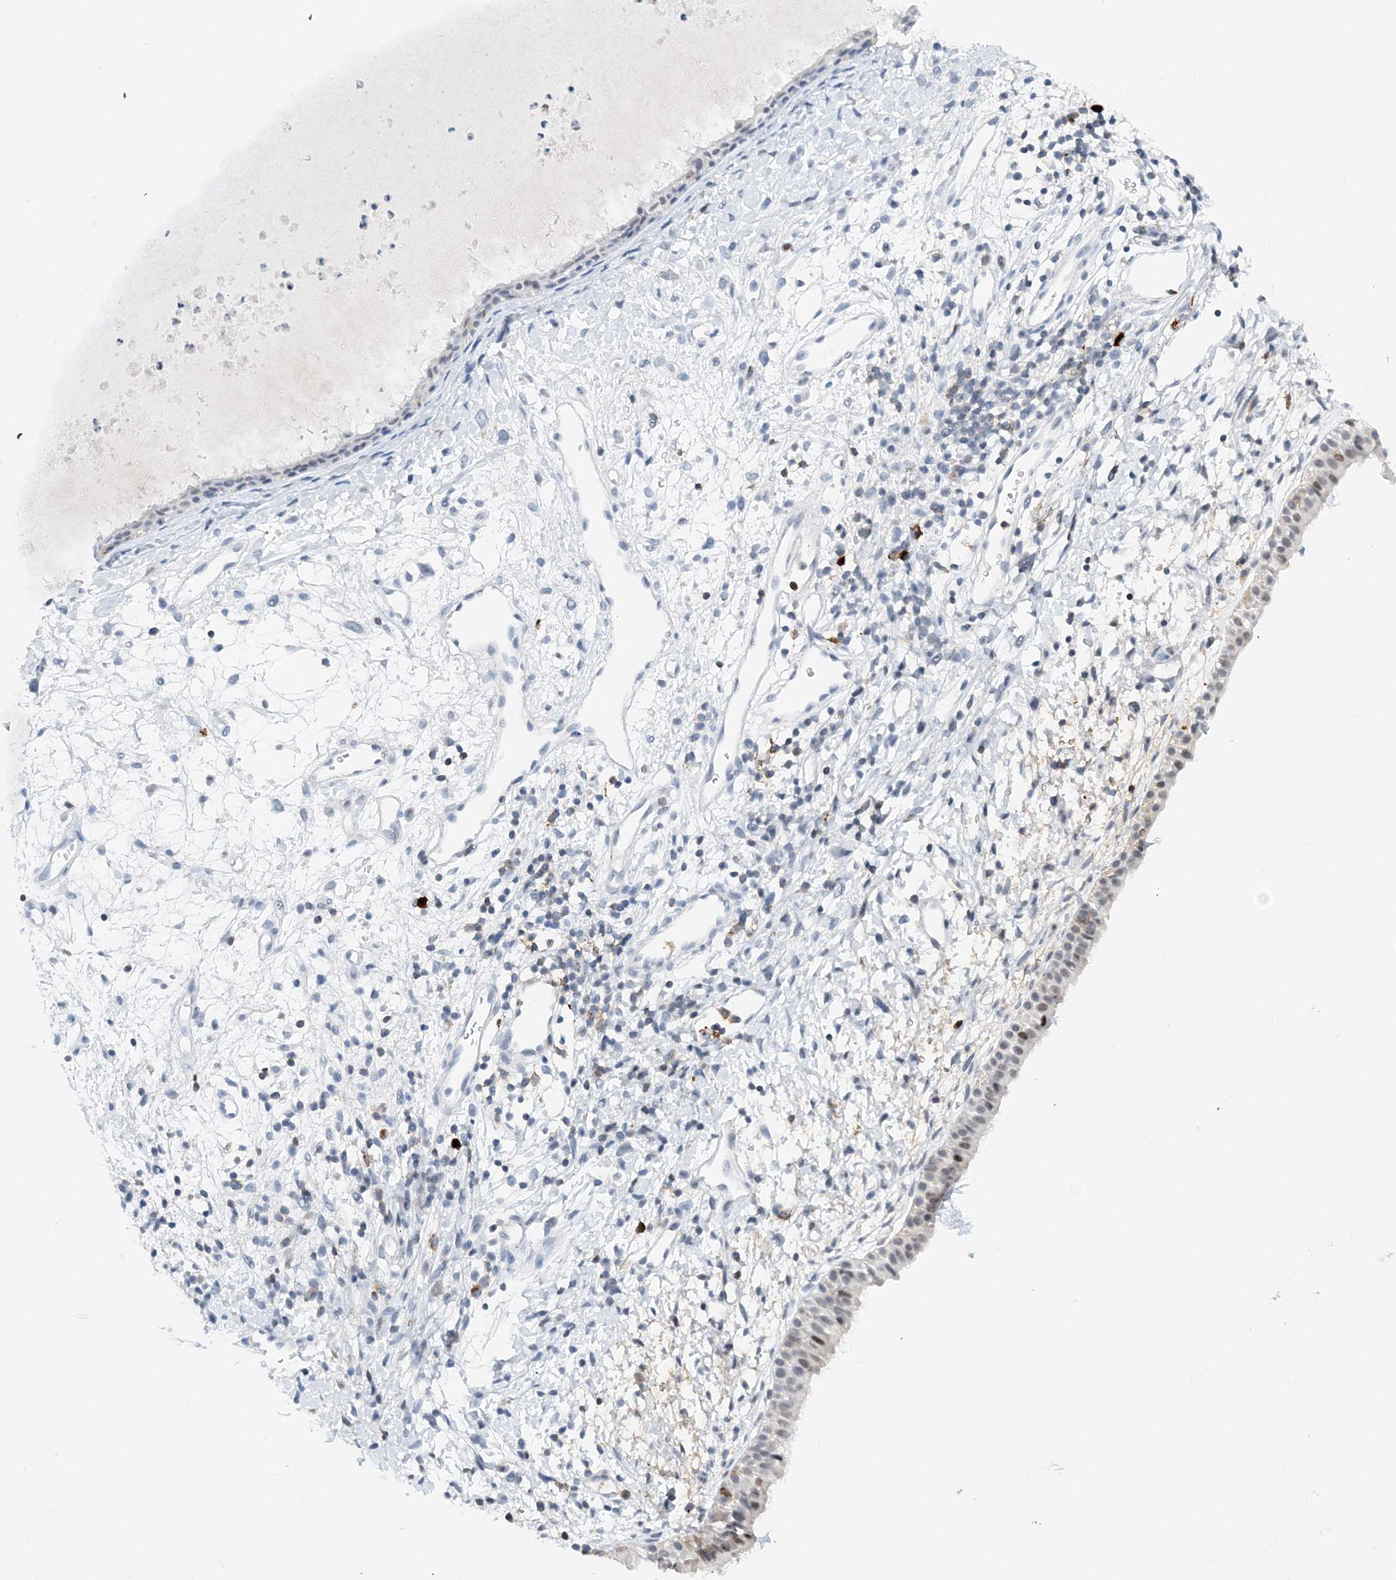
{"staining": {"intensity": "moderate", "quantity": "25%-75%", "location": "nuclear"}, "tissue": "nasopharynx", "cell_type": "Respiratory epithelial cells", "image_type": "normal", "snomed": [{"axis": "morphology", "description": "Normal tissue, NOS"}, {"axis": "topography", "description": "Nasopharynx"}], "caption": "Immunohistochemical staining of benign nasopharynx demonstrates 25%-75% levels of moderate nuclear protein expression in about 25%-75% of respiratory epithelial cells.", "gene": "PRMT9", "patient": {"sex": "male", "age": 22}}